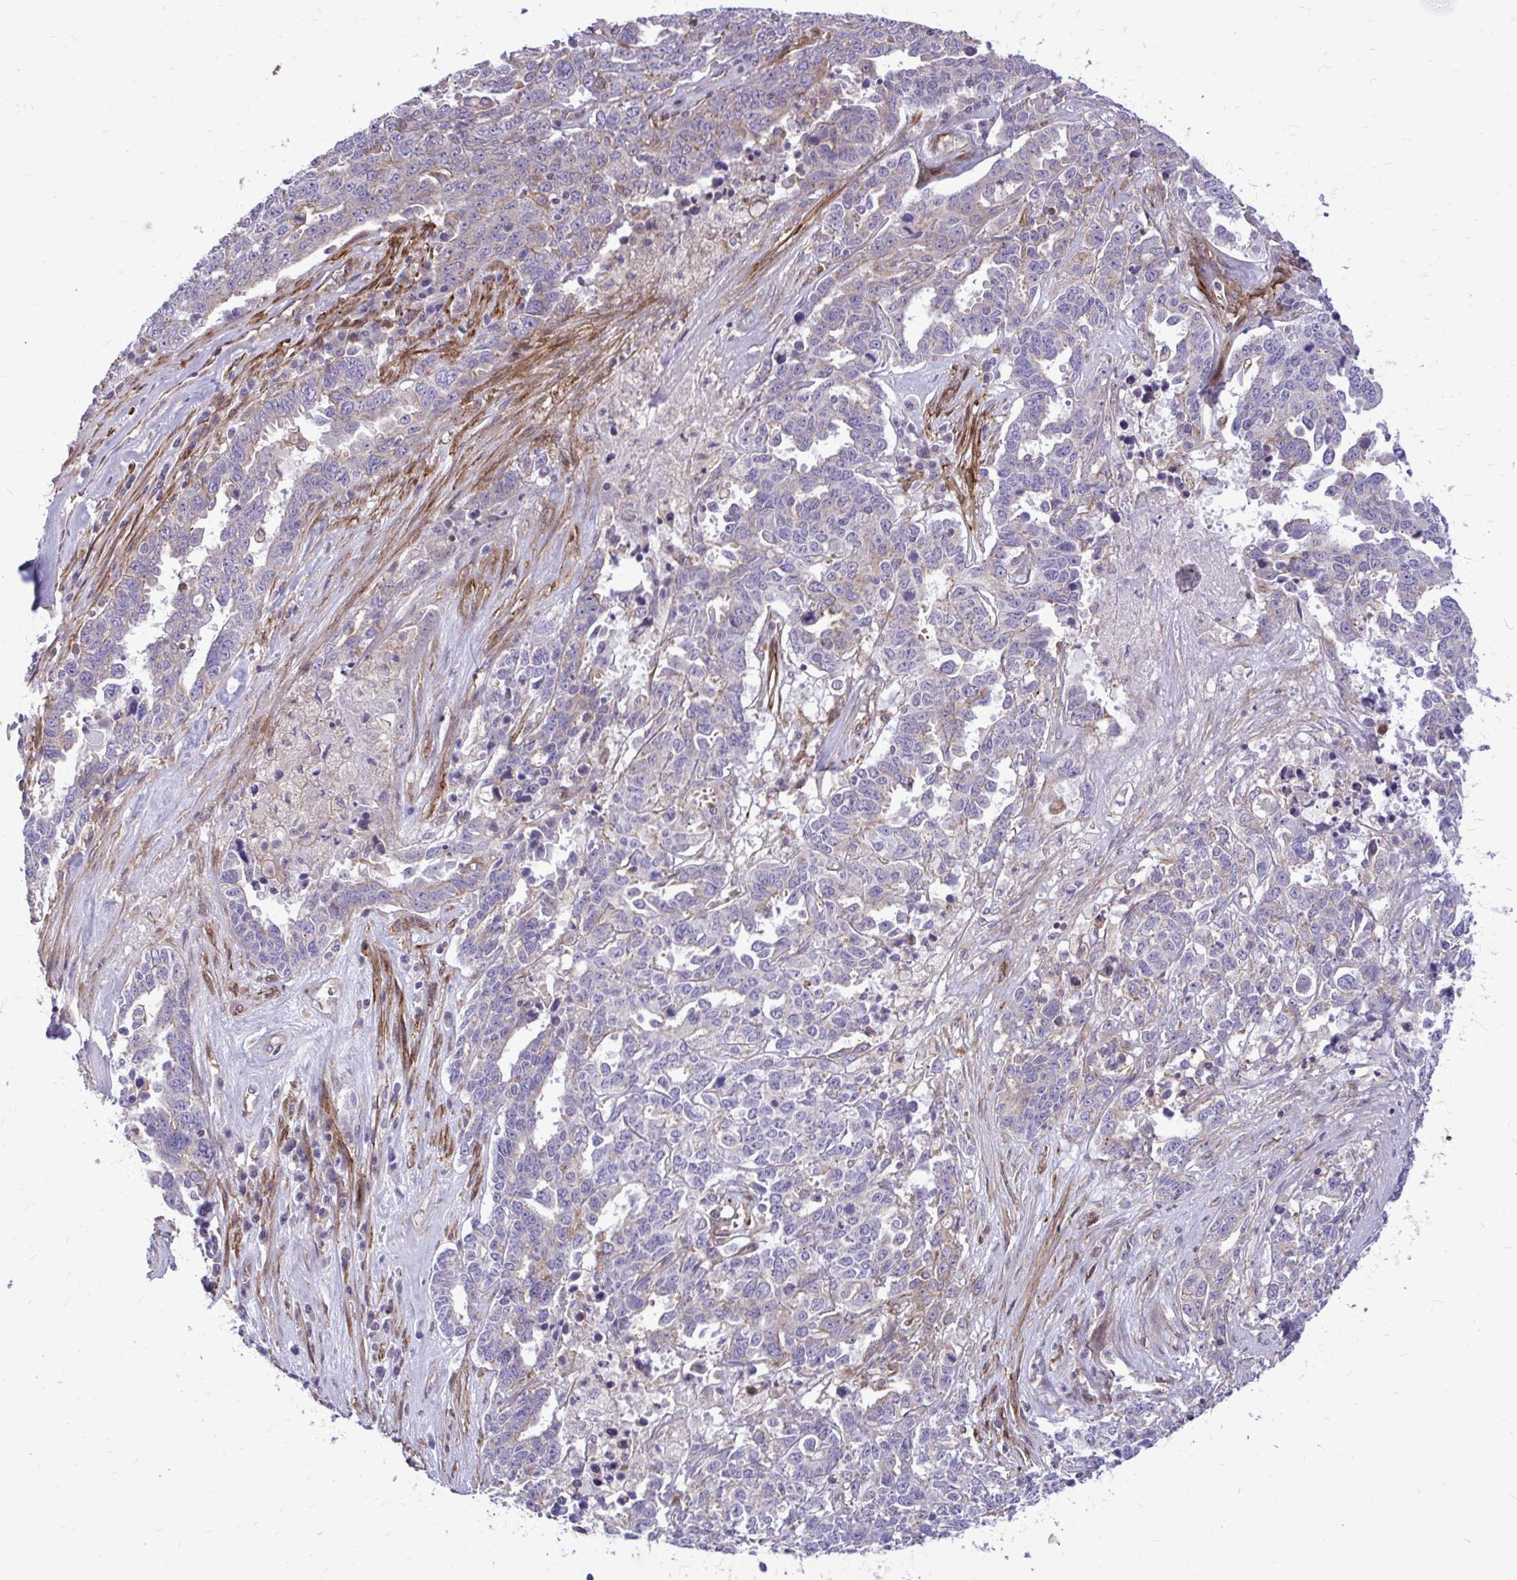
{"staining": {"intensity": "negative", "quantity": "none", "location": "none"}, "tissue": "ovarian cancer", "cell_type": "Tumor cells", "image_type": "cancer", "snomed": [{"axis": "morphology", "description": "Carcinoma, endometroid"}, {"axis": "topography", "description": "Ovary"}], "caption": "Human endometroid carcinoma (ovarian) stained for a protein using immunohistochemistry shows no staining in tumor cells.", "gene": "FAP", "patient": {"sex": "female", "age": 62}}